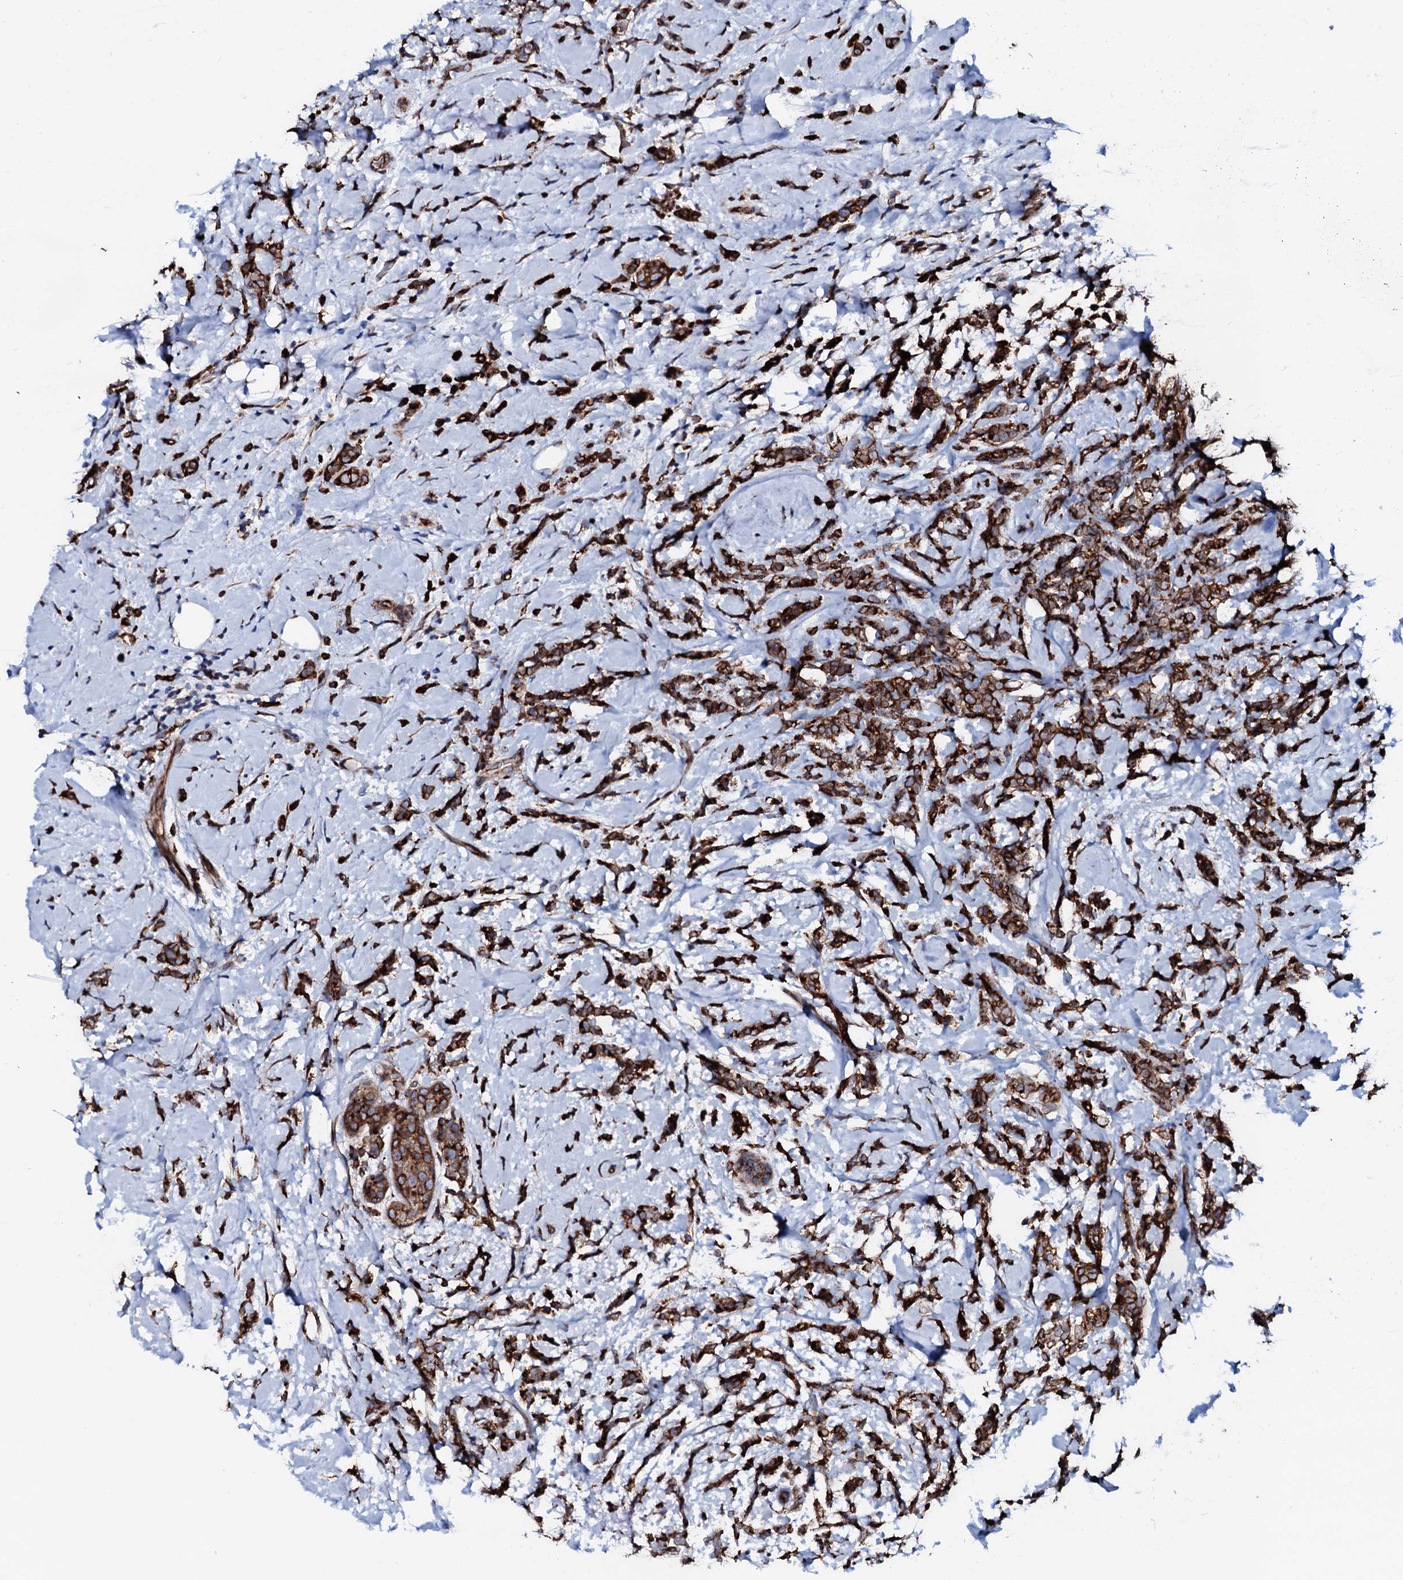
{"staining": {"intensity": "strong", "quantity": ">75%", "location": "cytoplasmic/membranous"}, "tissue": "breast cancer", "cell_type": "Tumor cells", "image_type": "cancer", "snomed": [{"axis": "morphology", "description": "Lobular carcinoma"}, {"axis": "topography", "description": "Breast"}], "caption": "Immunohistochemical staining of human breast cancer reveals strong cytoplasmic/membranous protein expression in about >75% of tumor cells. The protein of interest is shown in brown color, while the nuclei are stained blue.", "gene": "TMCO3", "patient": {"sex": "female", "age": 58}}